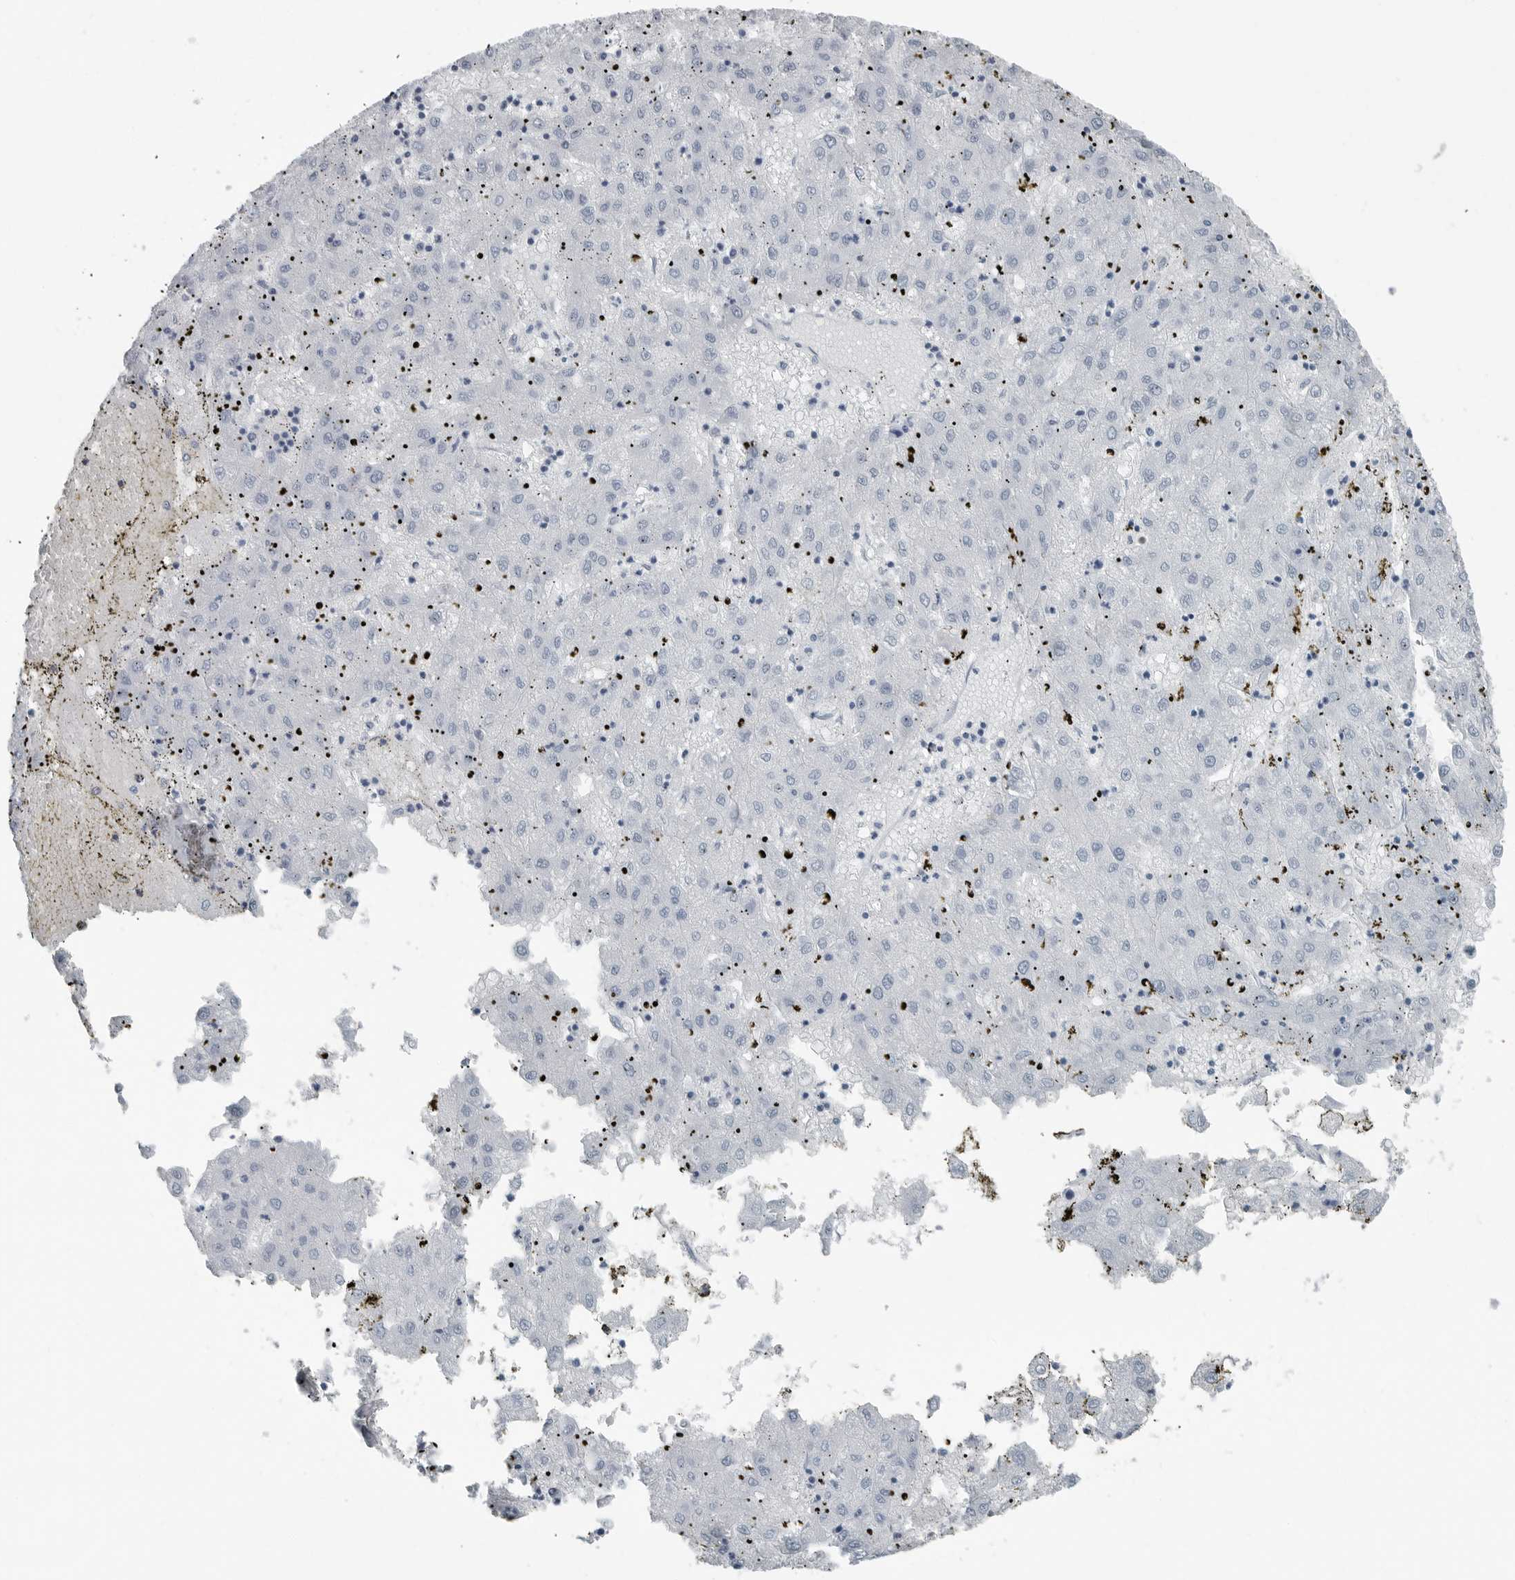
{"staining": {"intensity": "negative", "quantity": "none", "location": "none"}, "tissue": "liver cancer", "cell_type": "Tumor cells", "image_type": "cancer", "snomed": [{"axis": "morphology", "description": "Carcinoma, Hepatocellular, NOS"}, {"axis": "topography", "description": "Liver"}], "caption": "Immunohistochemistry (IHC) photomicrograph of neoplastic tissue: liver cancer stained with DAB (3,3'-diaminobenzidine) reveals no significant protein staining in tumor cells.", "gene": "FABP6", "patient": {"sex": "male", "age": 72}}